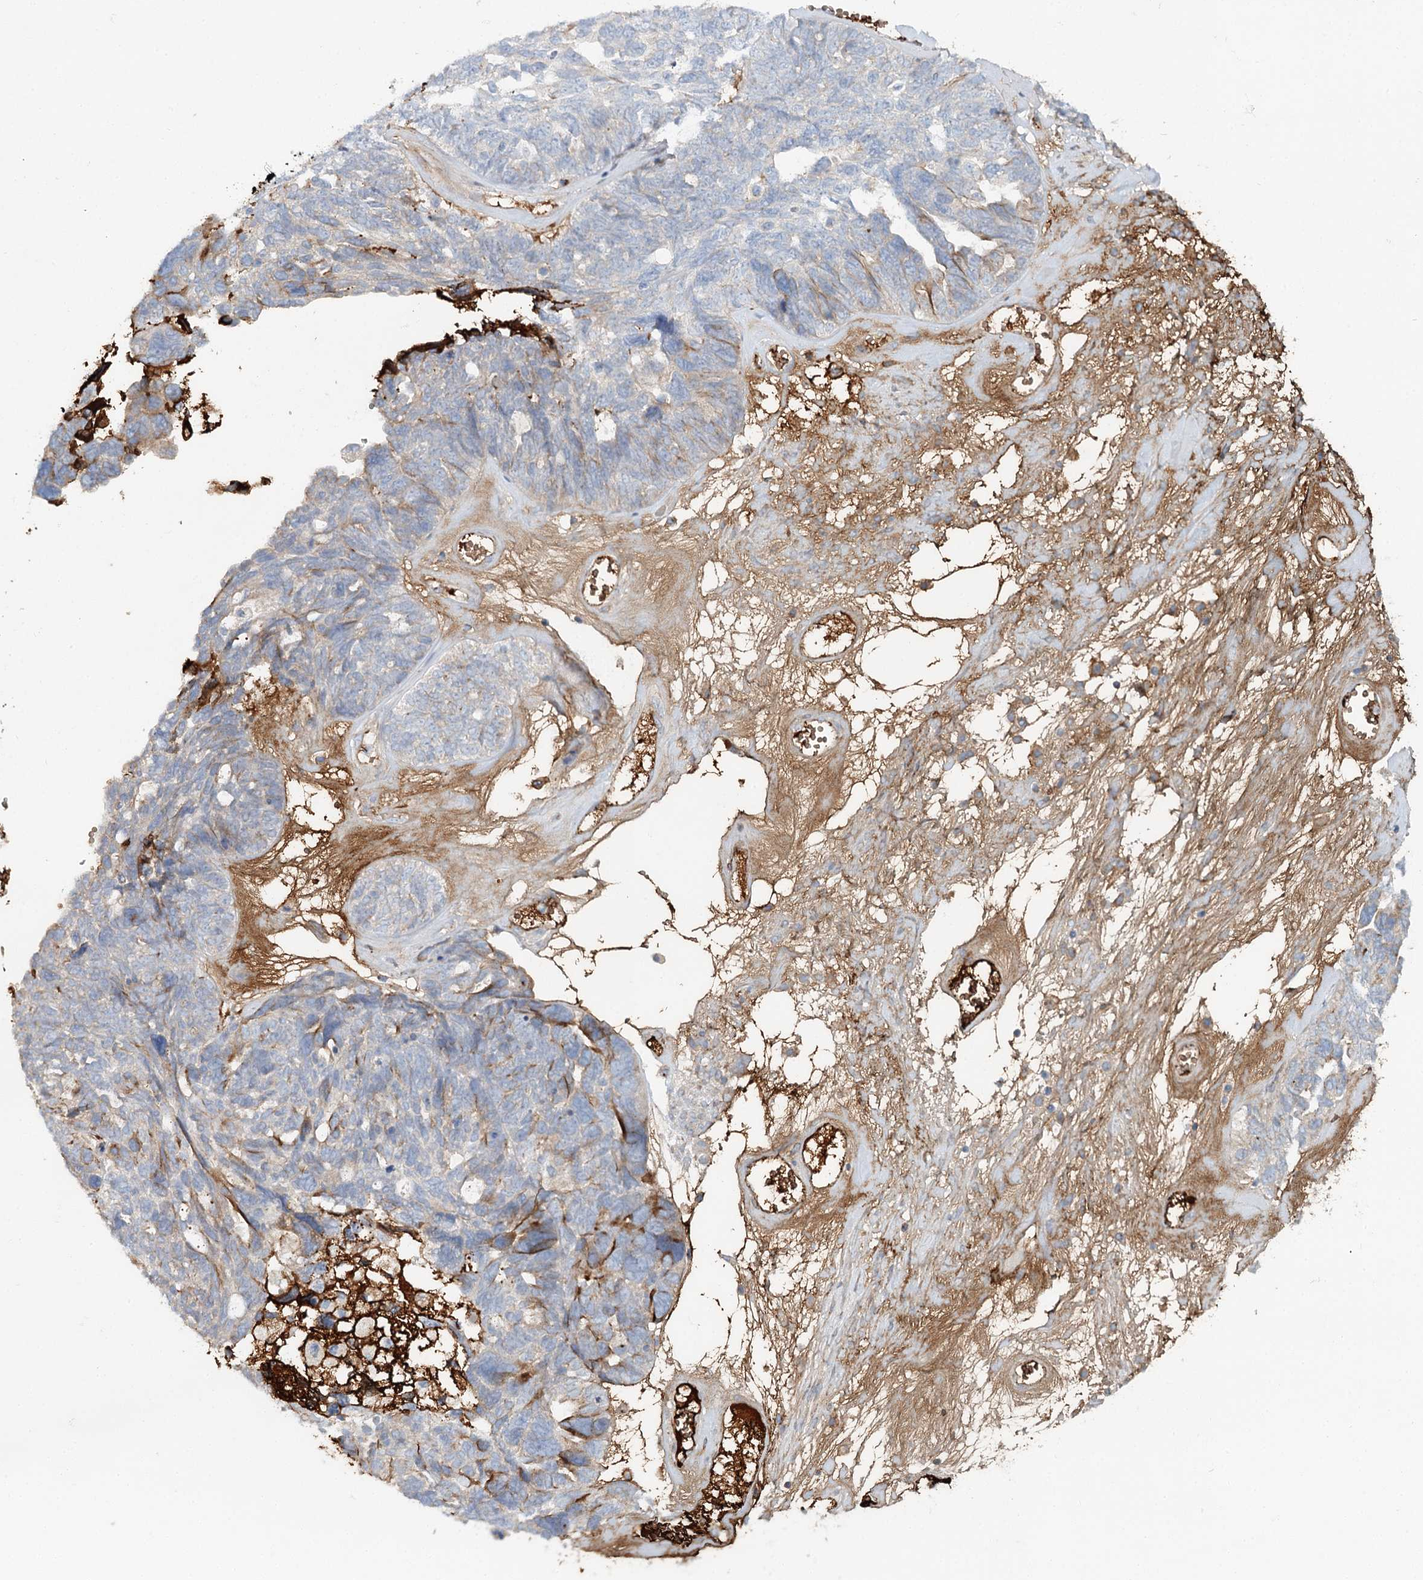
{"staining": {"intensity": "moderate", "quantity": "<25%", "location": "cytoplasmic/membranous"}, "tissue": "ovarian cancer", "cell_type": "Tumor cells", "image_type": "cancer", "snomed": [{"axis": "morphology", "description": "Cystadenocarcinoma, serous, NOS"}, {"axis": "topography", "description": "Ovary"}], "caption": "Immunohistochemistry (IHC) image of ovarian cancer (serous cystadenocarcinoma) stained for a protein (brown), which exhibits low levels of moderate cytoplasmic/membranous positivity in approximately <25% of tumor cells.", "gene": "ALKBH8", "patient": {"sex": "female", "age": 79}}